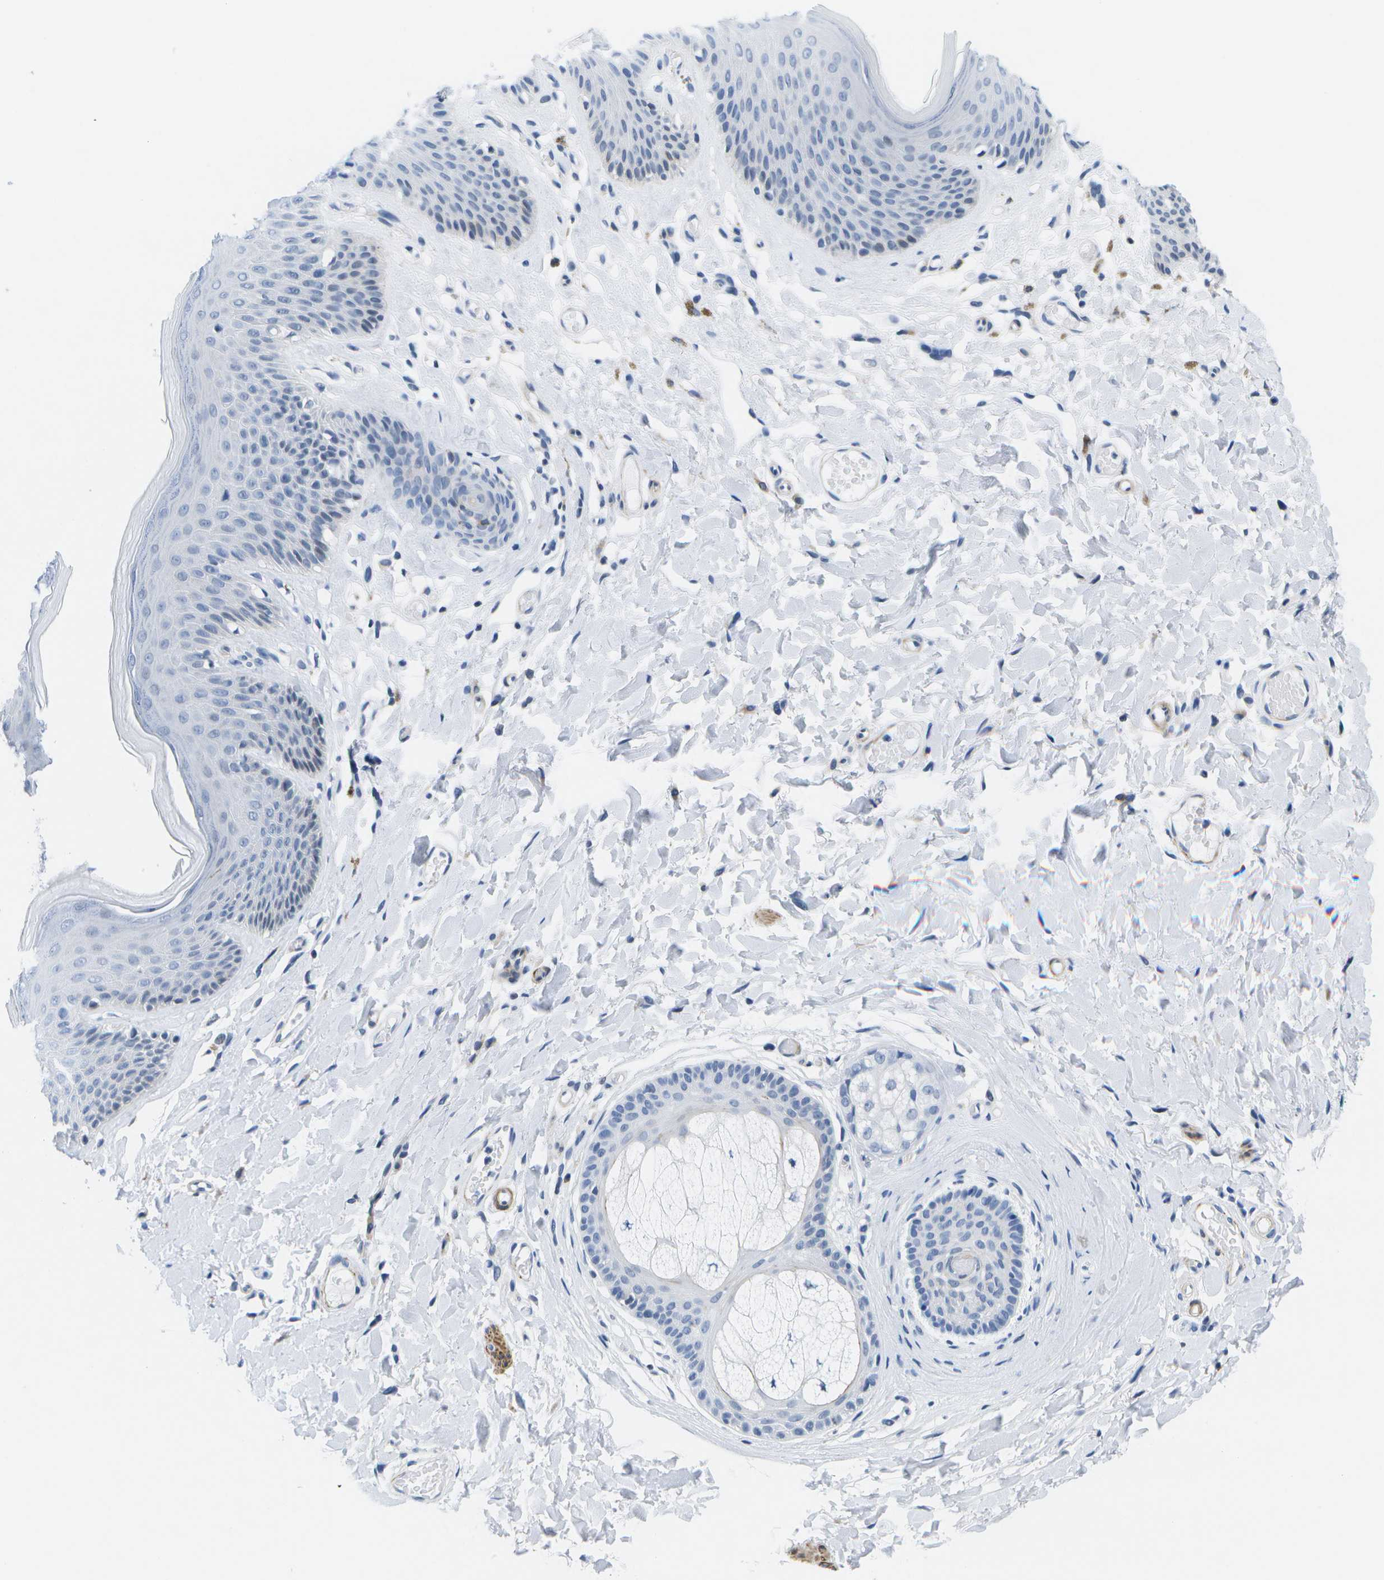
{"staining": {"intensity": "weak", "quantity": "<25%", "location": "cytoplasmic/membranous"}, "tissue": "skin", "cell_type": "Epidermal cells", "image_type": "normal", "snomed": [{"axis": "morphology", "description": "Normal tissue, NOS"}, {"axis": "topography", "description": "Vulva"}], "caption": "Human skin stained for a protein using immunohistochemistry (IHC) reveals no staining in epidermal cells.", "gene": "ADGRG6", "patient": {"sex": "female", "age": 73}}